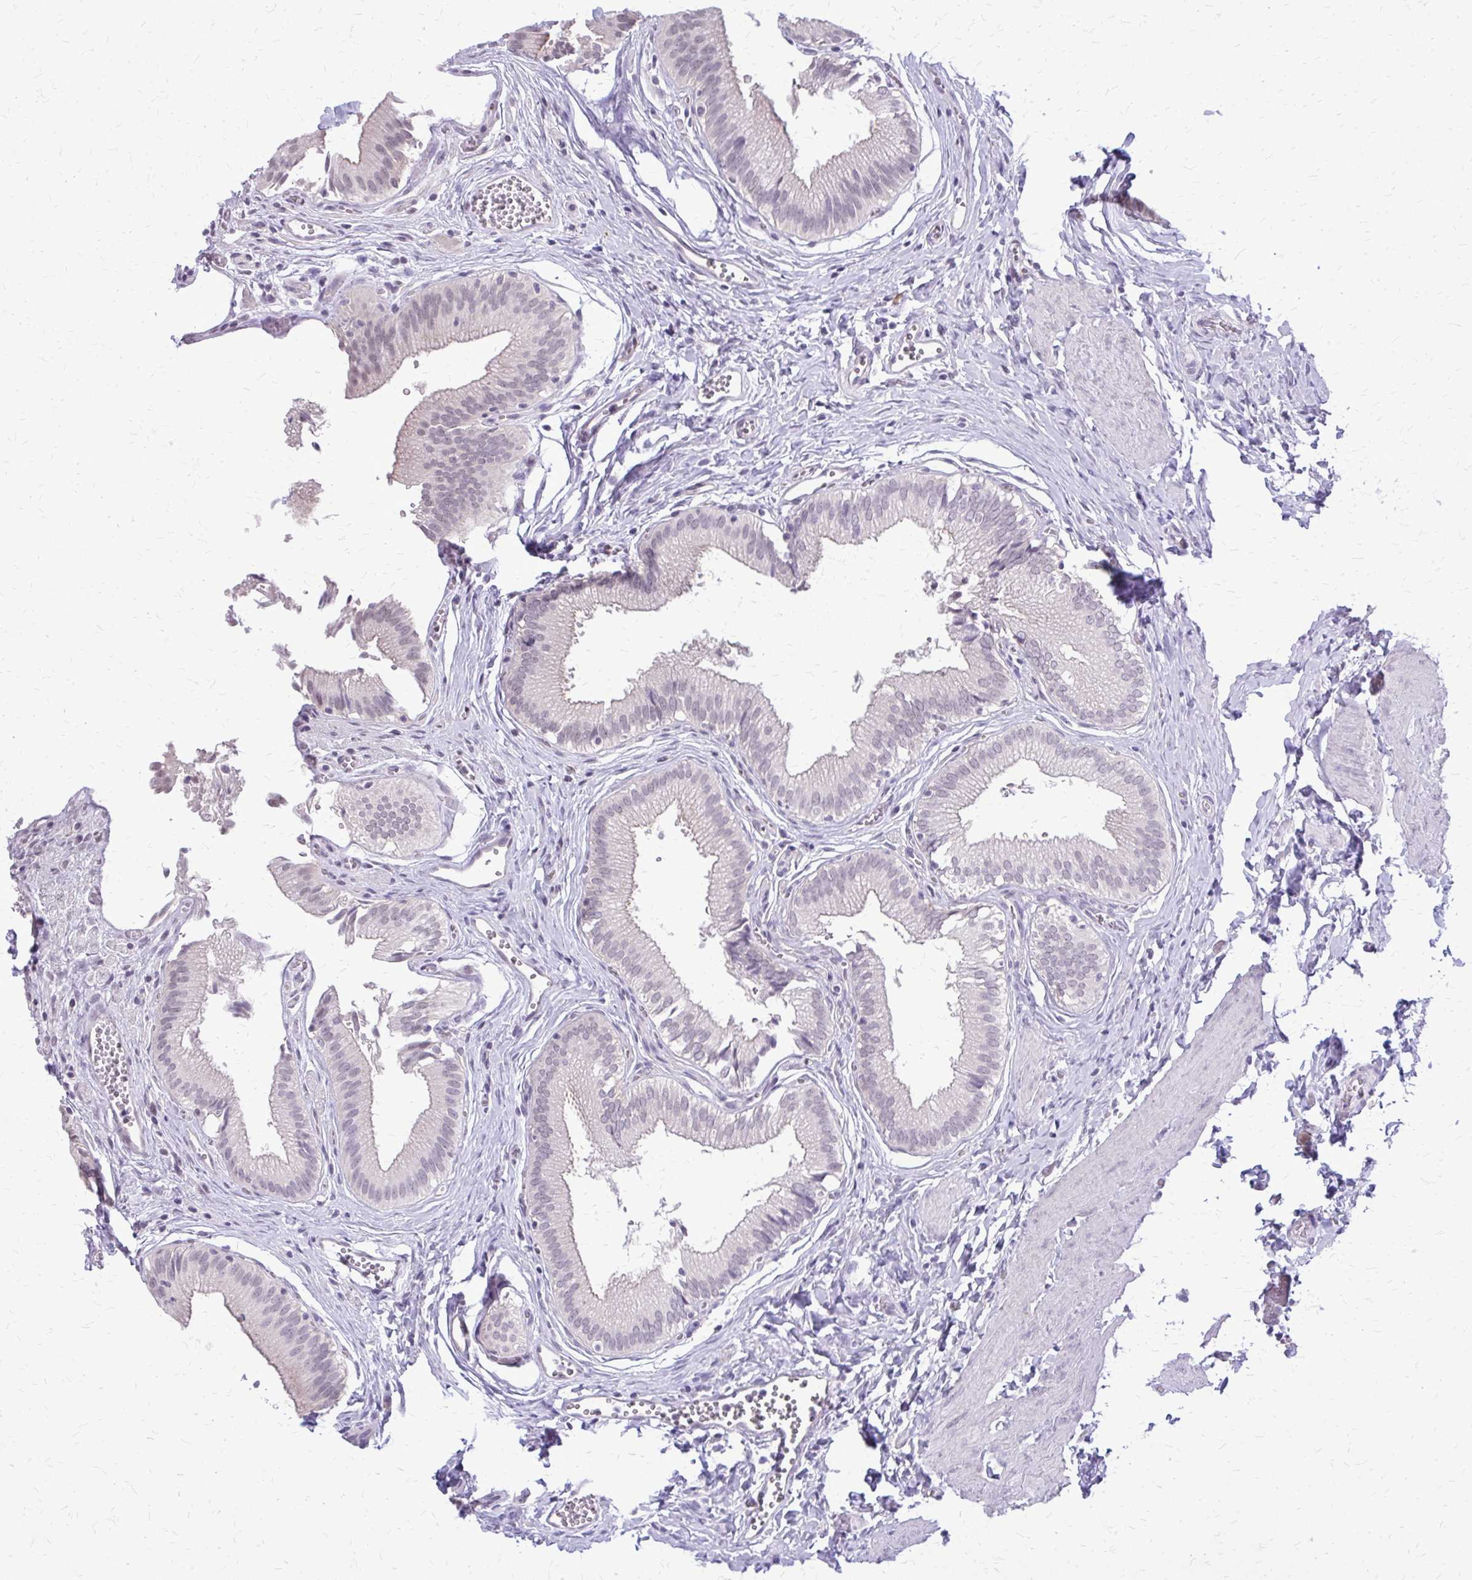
{"staining": {"intensity": "negative", "quantity": "none", "location": "none"}, "tissue": "gallbladder", "cell_type": "Glandular cells", "image_type": "normal", "snomed": [{"axis": "morphology", "description": "Normal tissue, NOS"}, {"axis": "topography", "description": "Gallbladder"}, {"axis": "topography", "description": "Peripheral nerve tissue"}], "caption": "Immunohistochemistry of normal human gallbladder displays no staining in glandular cells.", "gene": "PLCB1", "patient": {"sex": "male", "age": 17}}